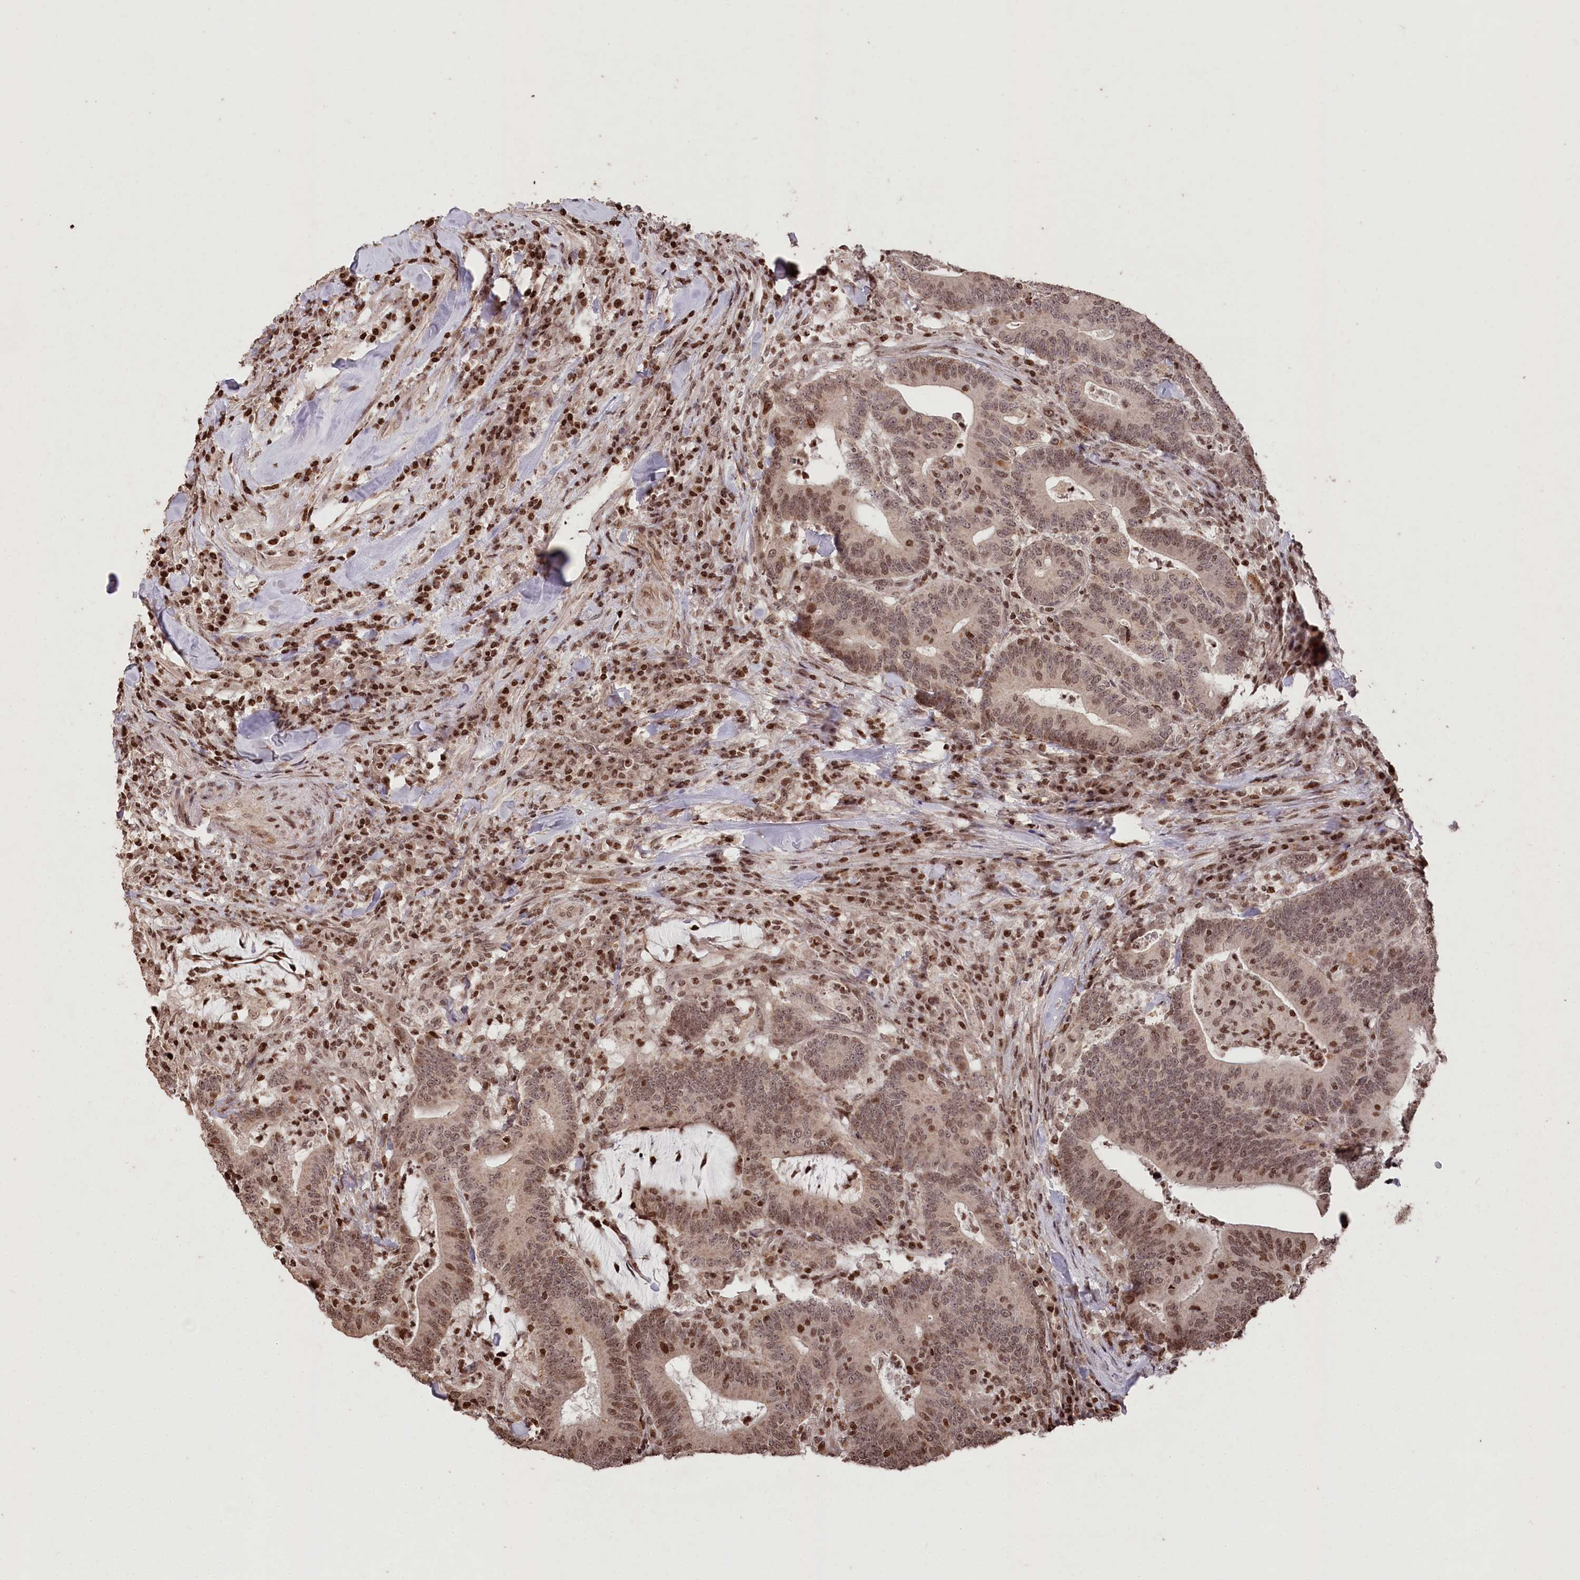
{"staining": {"intensity": "moderate", "quantity": ">75%", "location": "nuclear"}, "tissue": "colorectal cancer", "cell_type": "Tumor cells", "image_type": "cancer", "snomed": [{"axis": "morphology", "description": "Adenocarcinoma, NOS"}, {"axis": "topography", "description": "Colon"}], "caption": "Colorectal cancer was stained to show a protein in brown. There is medium levels of moderate nuclear staining in approximately >75% of tumor cells. The staining was performed using DAB to visualize the protein expression in brown, while the nuclei were stained in blue with hematoxylin (Magnification: 20x).", "gene": "CCSER2", "patient": {"sex": "female", "age": 66}}